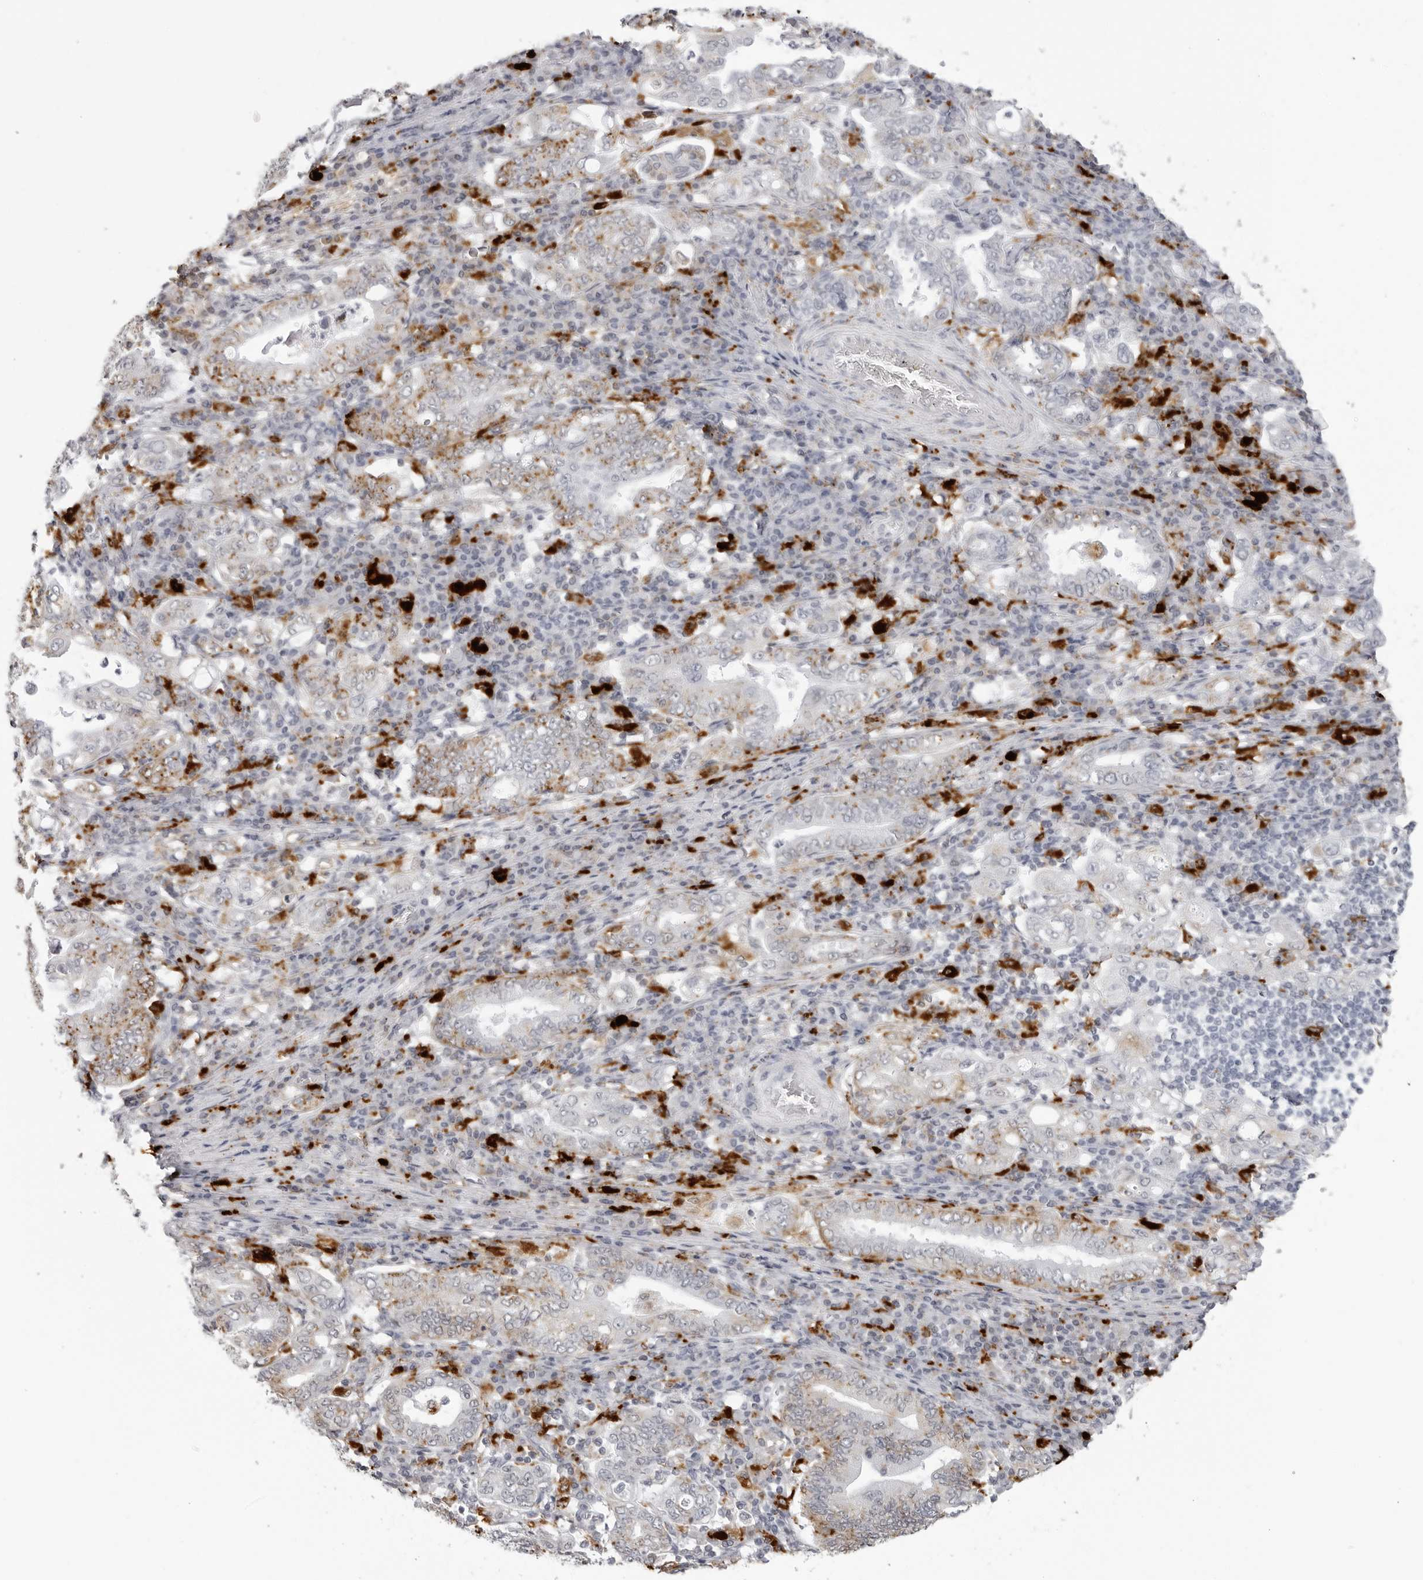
{"staining": {"intensity": "moderate", "quantity": "<25%", "location": "cytoplasmic/membranous"}, "tissue": "stomach cancer", "cell_type": "Tumor cells", "image_type": "cancer", "snomed": [{"axis": "morphology", "description": "Normal tissue, NOS"}, {"axis": "morphology", "description": "Adenocarcinoma, NOS"}, {"axis": "topography", "description": "Esophagus"}, {"axis": "topography", "description": "Stomach, upper"}, {"axis": "topography", "description": "Peripheral nerve tissue"}], "caption": "Tumor cells reveal low levels of moderate cytoplasmic/membranous expression in about <25% of cells in human stomach cancer (adenocarcinoma).", "gene": "IL25", "patient": {"sex": "male", "age": 62}}